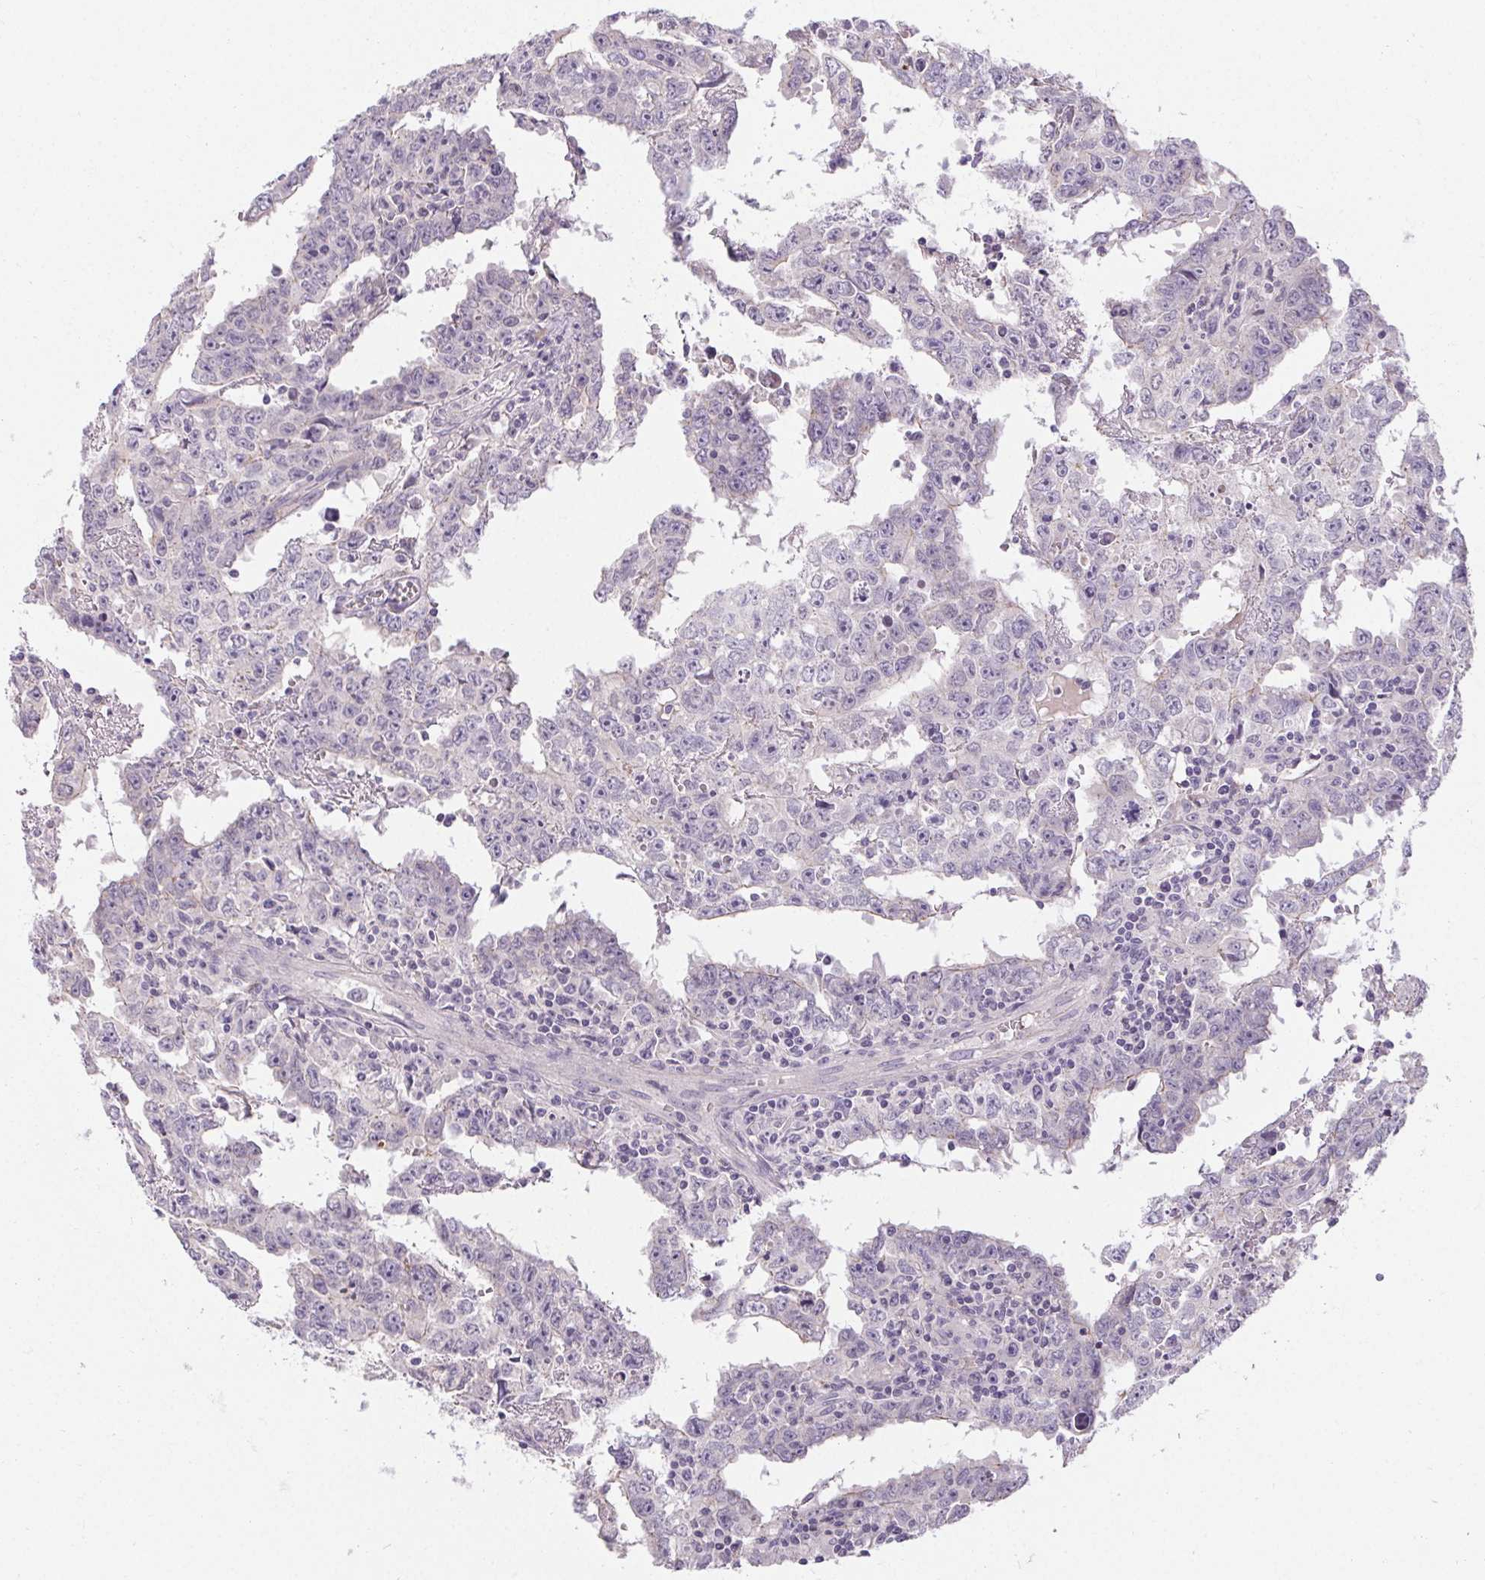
{"staining": {"intensity": "negative", "quantity": "none", "location": "none"}, "tissue": "testis cancer", "cell_type": "Tumor cells", "image_type": "cancer", "snomed": [{"axis": "morphology", "description": "Carcinoma, Embryonal, NOS"}, {"axis": "topography", "description": "Testis"}], "caption": "DAB (3,3'-diaminobenzidine) immunohistochemical staining of human embryonal carcinoma (testis) exhibits no significant positivity in tumor cells.", "gene": "TMEM52B", "patient": {"sex": "male", "age": 22}}